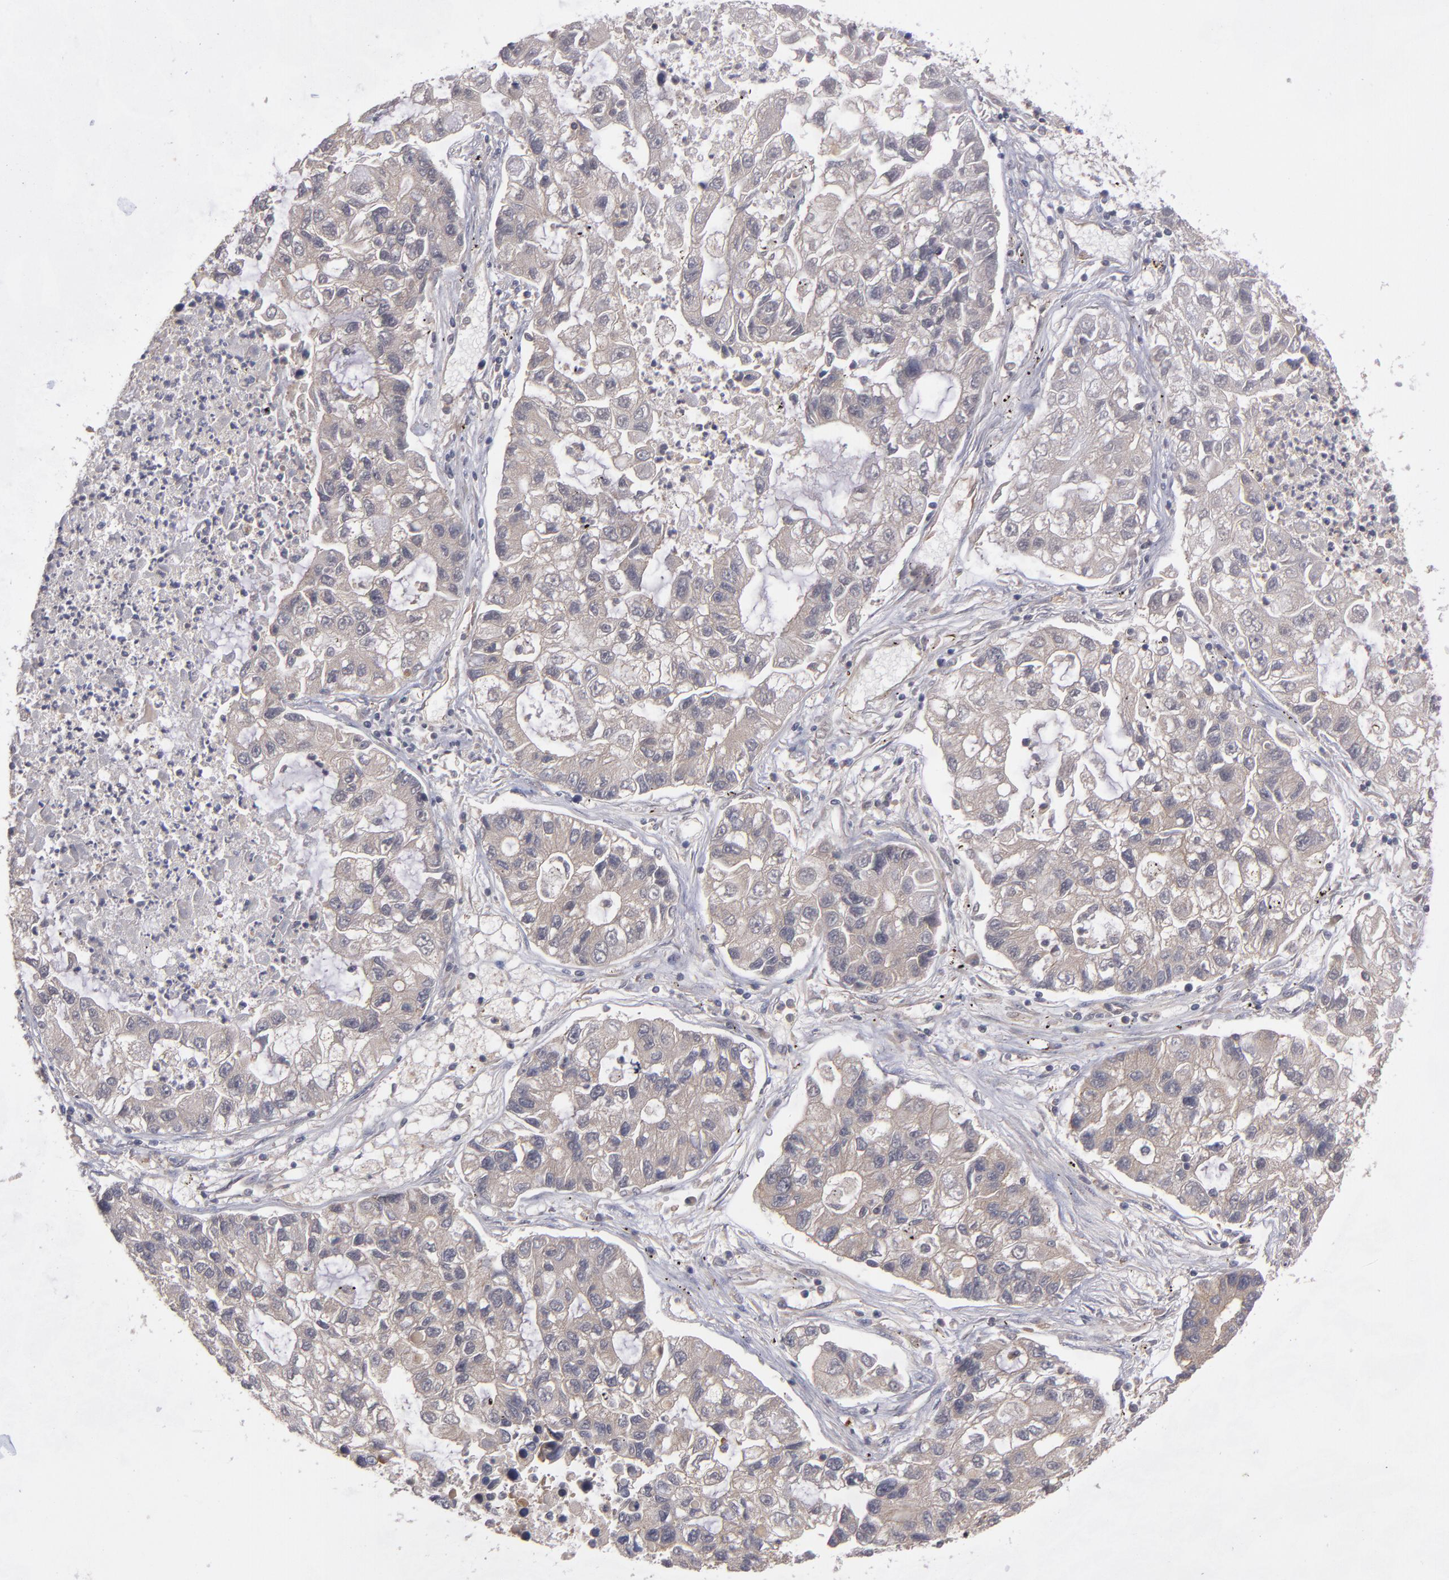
{"staining": {"intensity": "weak", "quantity": ">75%", "location": "cytoplasmic/membranous"}, "tissue": "lung cancer", "cell_type": "Tumor cells", "image_type": "cancer", "snomed": [{"axis": "morphology", "description": "Adenocarcinoma, NOS"}, {"axis": "topography", "description": "Lung"}], "caption": "Weak cytoplasmic/membranous expression for a protein is identified in approximately >75% of tumor cells of lung cancer using immunohistochemistry (IHC).", "gene": "CTSO", "patient": {"sex": "female", "age": 51}}